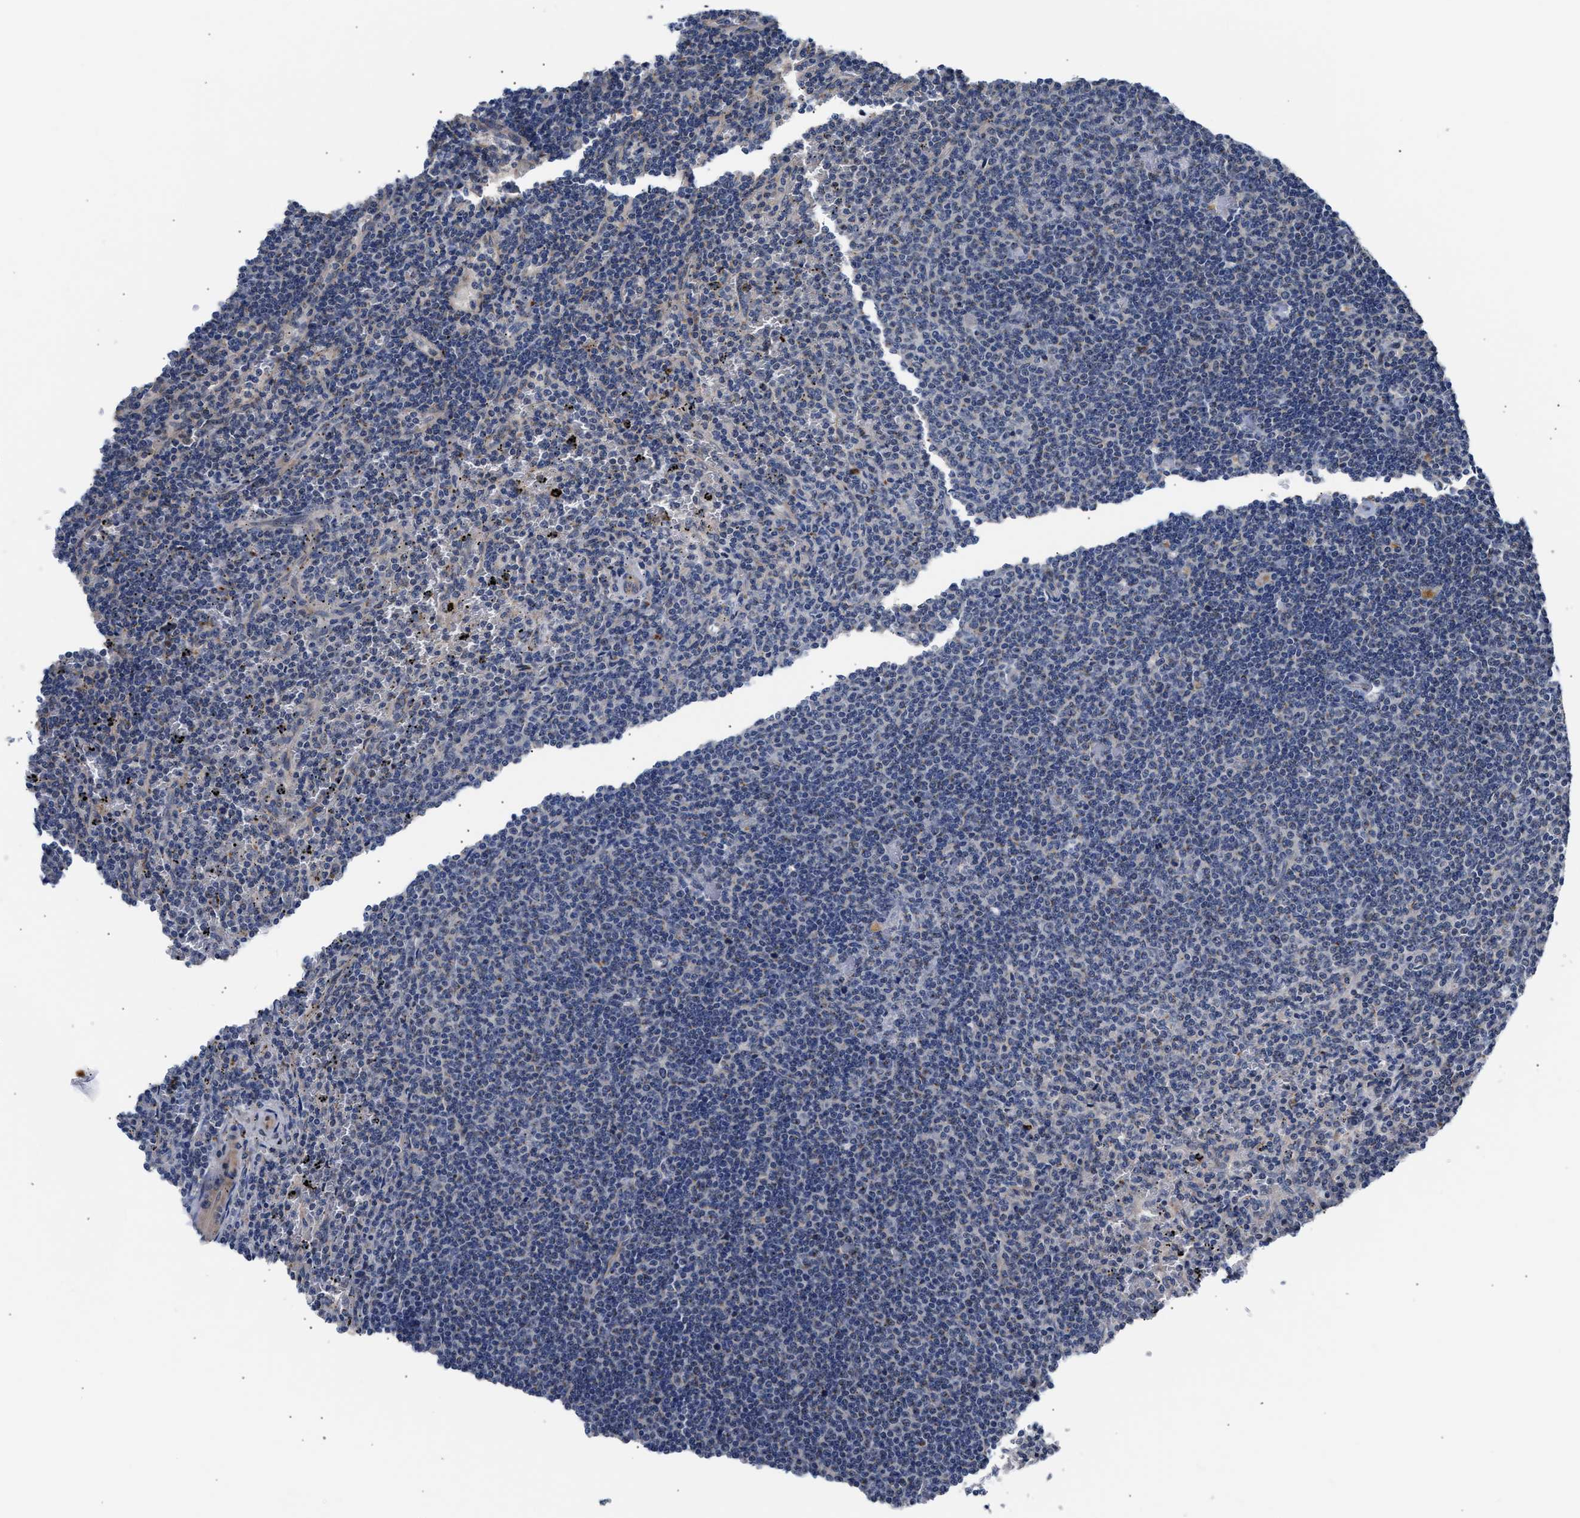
{"staining": {"intensity": "negative", "quantity": "none", "location": "none"}, "tissue": "lymphoma", "cell_type": "Tumor cells", "image_type": "cancer", "snomed": [{"axis": "morphology", "description": "Malignant lymphoma, non-Hodgkin's type, Low grade"}, {"axis": "topography", "description": "Spleen"}], "caption": "Tumor cells are negative for protein expression in human low-grade malignant lymphoma, non-Hodgkin's type.", "gene": "CCDC146", "patient": {"sex": "female", "age": 50}}